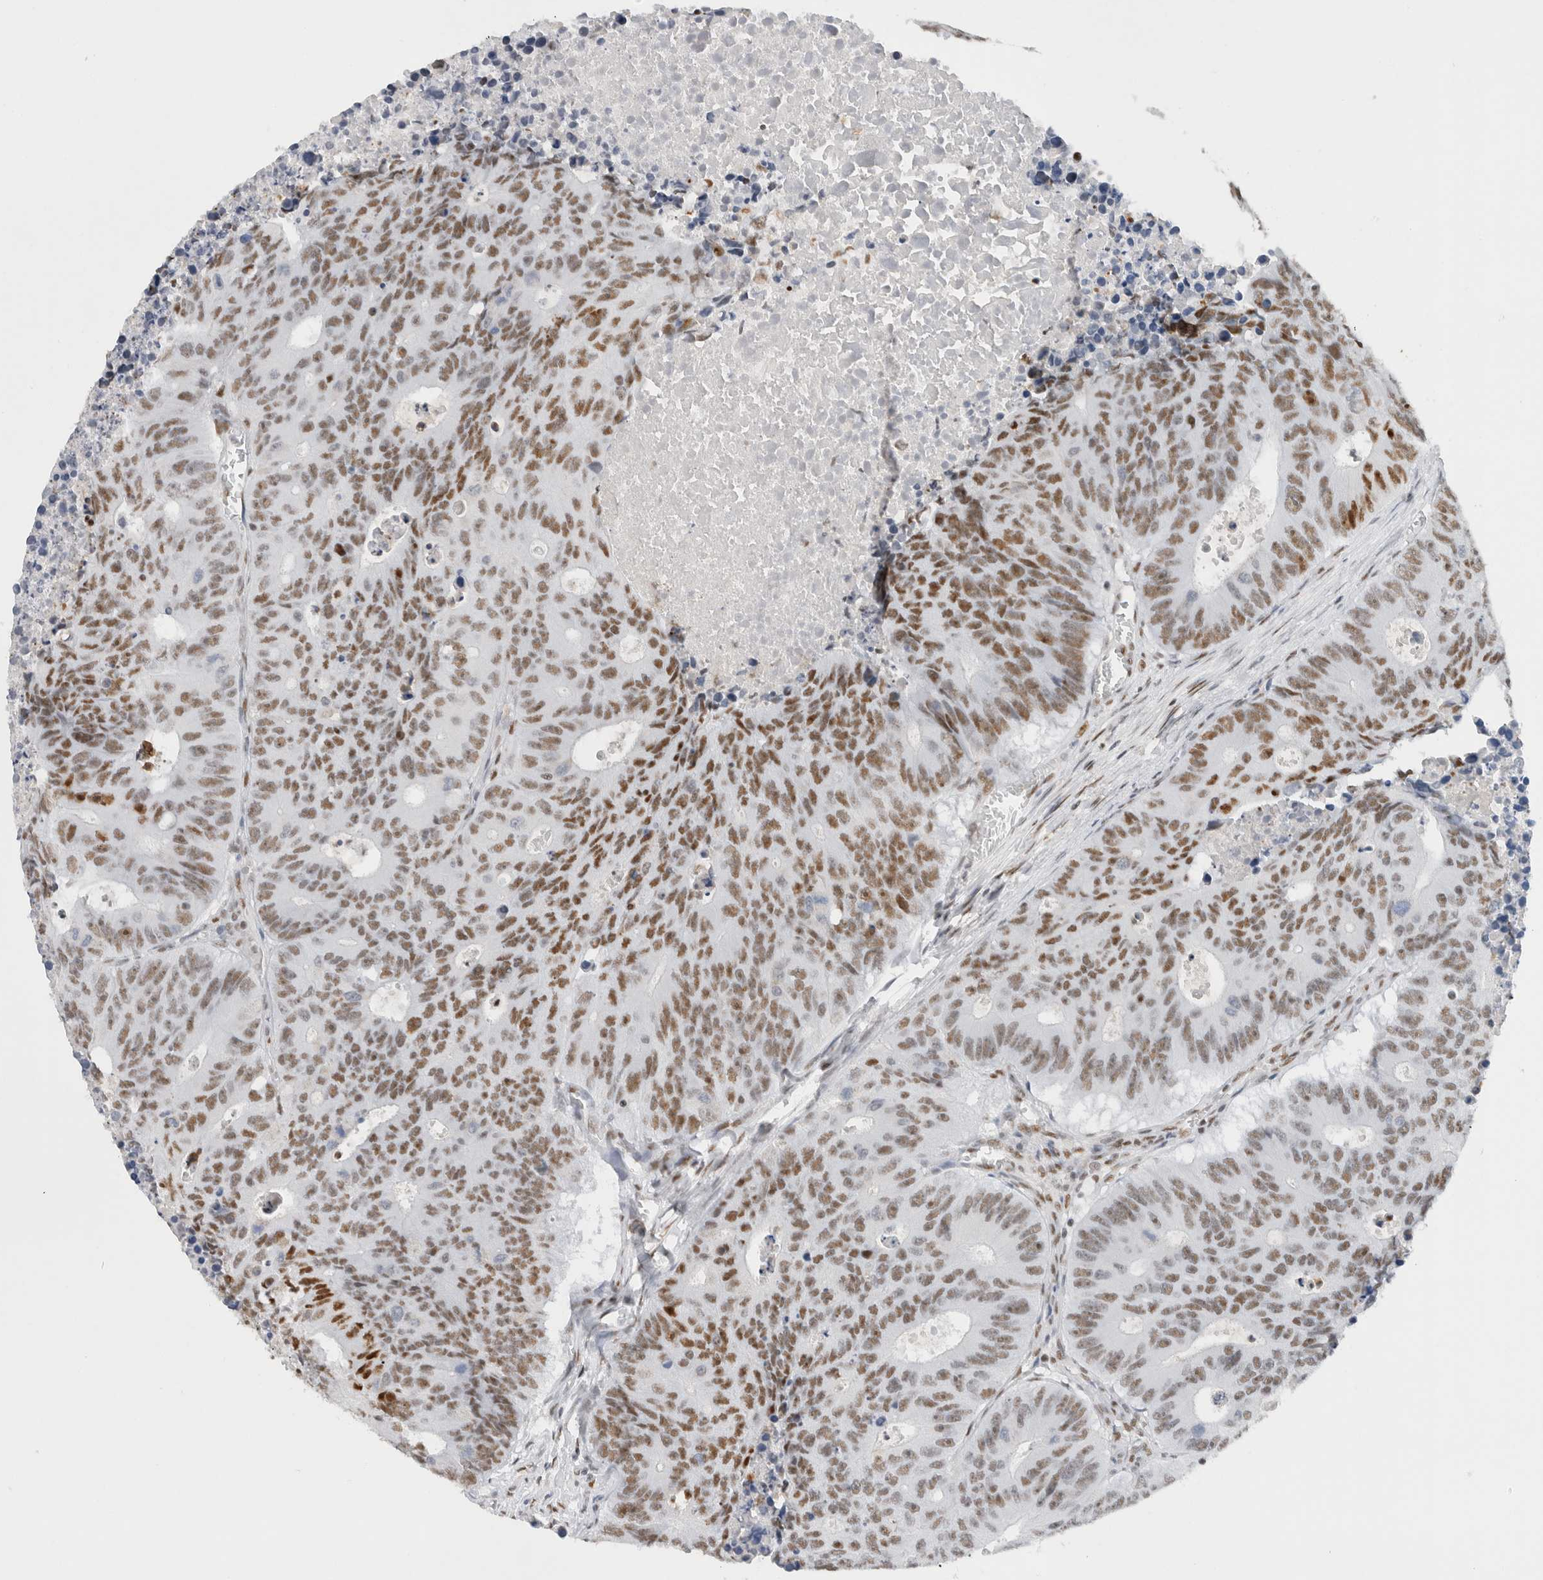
{"staining": {"intensity": "strong", "quantity": ">75%", "location": "nuclear"}, "tissue": "colorectal cancer", "cell_type": "Tumor cells", "image_type": "cancer", "snomed": [{"axis": "morphology", "description": "Adenocarcinoma, NOS"}, {"axis": "topography", "description": "Colon"}], "caption": "This is a micrograph of immunohistochemistry (IHC) staining of adenocarcinoma (colorectal), which shows strong staining in the nuclear of tumor cells.", "gene": "COPS7A", "patient": {"sex": "male", "age": 87}}